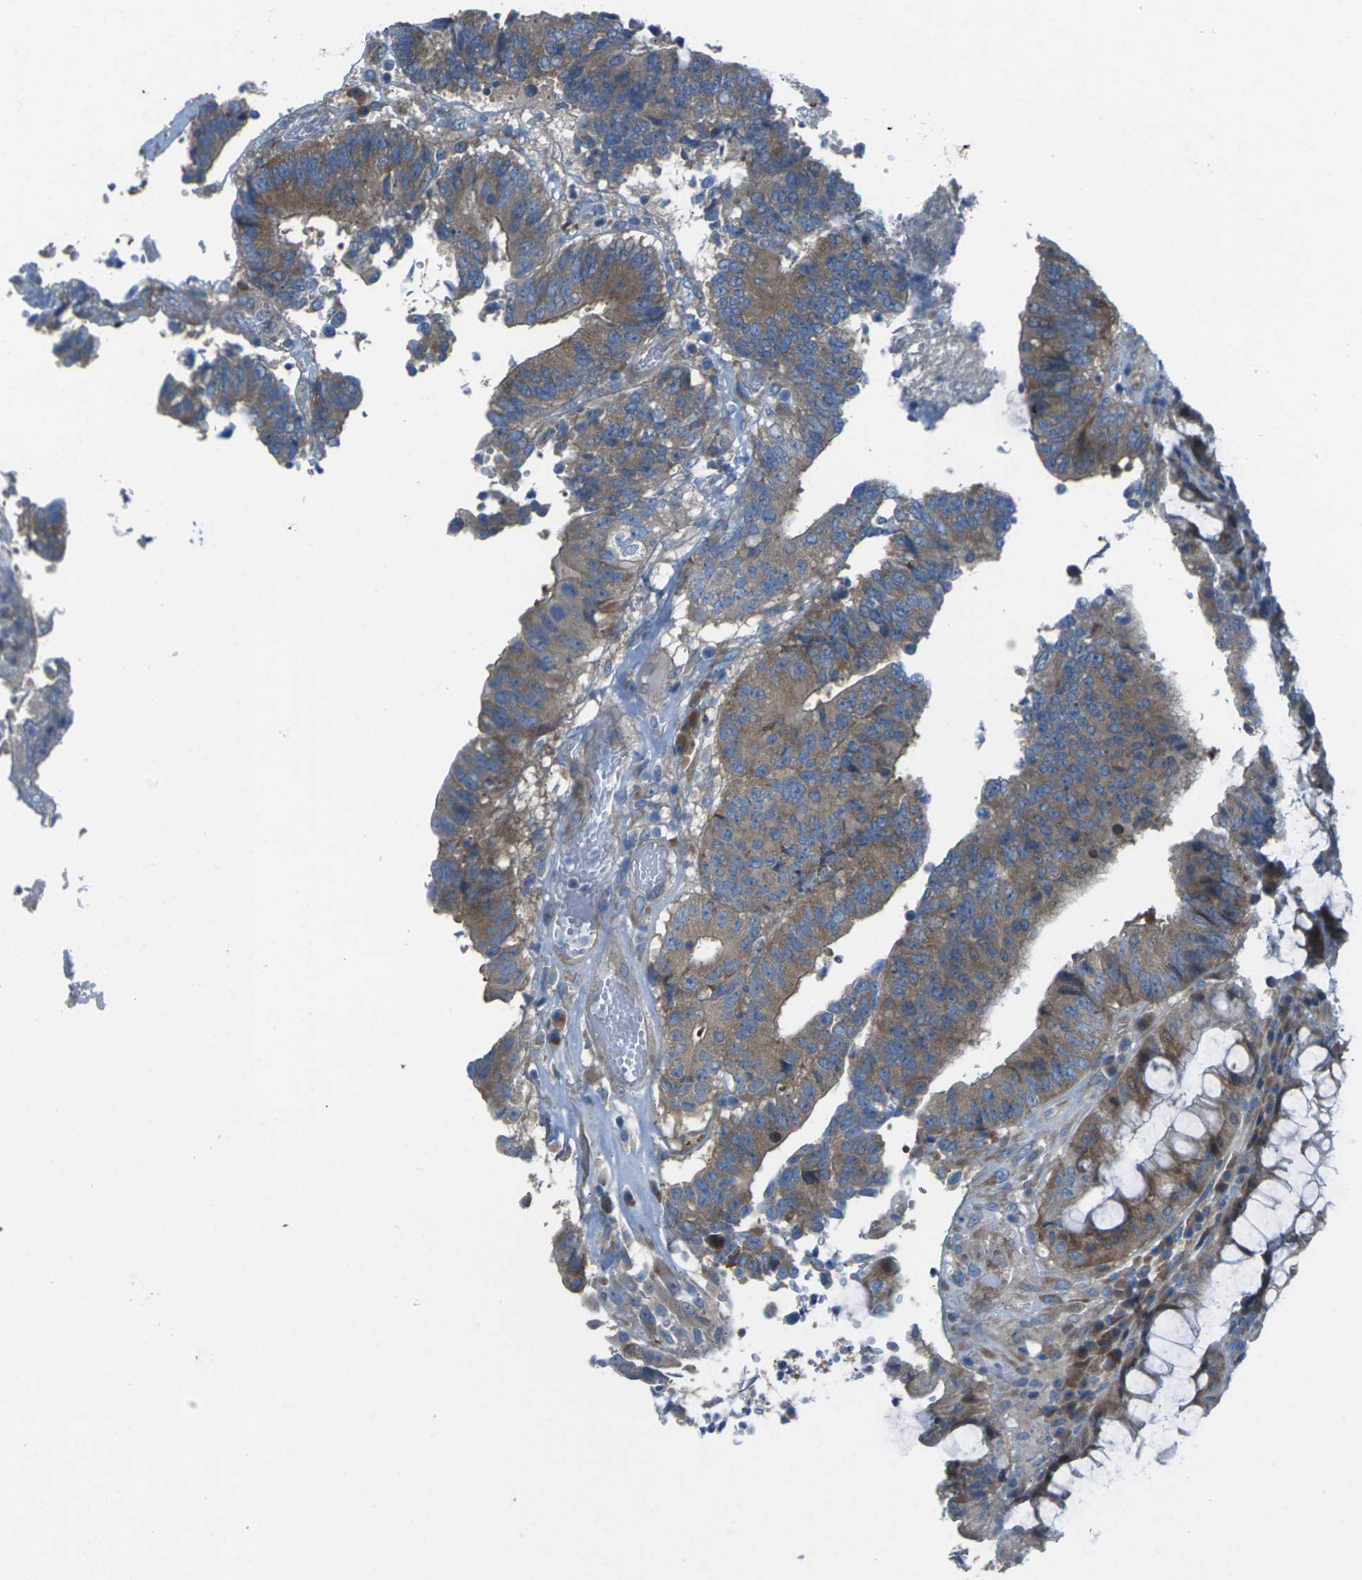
{"staining": {"intensity": "moderate", "quantity": "25%-75%", "location": "cytoplasmic/membranous"}, "tissue": "colorectal cancer", "cell_type": "Tumor cells", "image_type": "cancer", "snomed": [{"axis": "morphology", "description": "Adenocarcinoma, NOS"}, {"axis": "topography", "description": "Rectum"}], "caption": "Colorectal cancer (adenocarcinoma) tissue shows moderate cytoplasmic/membranous expression in about 25%-75% of tumor cells, visualized by immunohistochemistry. (Stains: DAB (3,3'-diaminobenzidine) in brown, nuclei in blue, Microscopy: brightfield microscopy at high magnification).", "gene": "EDNRA", "patient": {"sex": "male", "age": 72}}